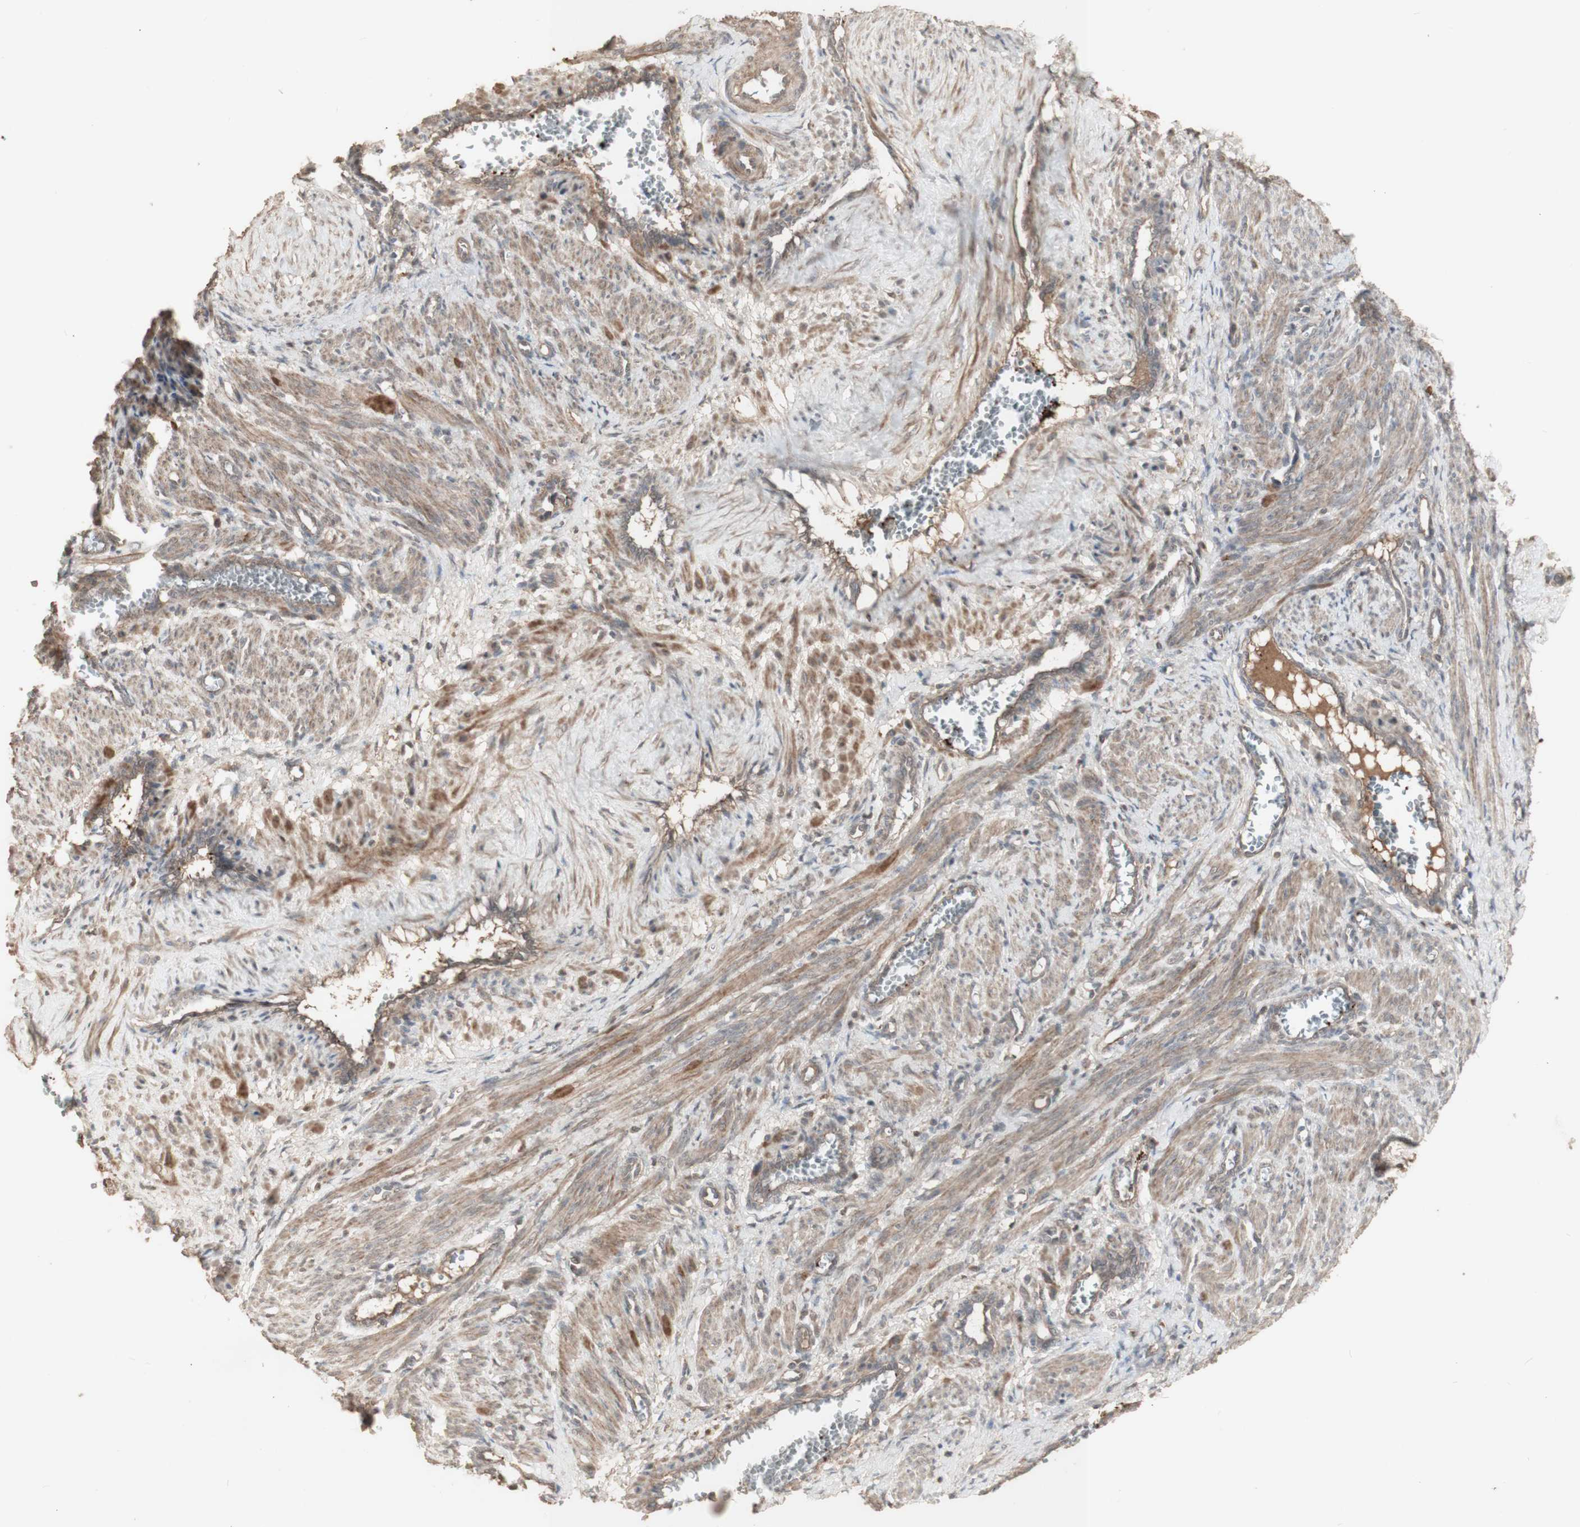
{"staining": {"intensity": "weak", "quantity": ">75%", "location": "cytoplasmic/membranous"}, "tissue": "smooth muscle", "cell_type": "Smooth muscle cells", "image_type": "normal", "snomed": [{"axis": "morphology", "description": "Normal tissue, NOS"}, {"axis": "topography", "description": "Endometrium"}], "caption": "This image shows benign smooth muscle stained with immunohistochemistry to label a protein in brown. The cytoplasmic/membranous of smooth muscle cells show weak positivity for the protein. Nuclei are counter-stained blue.", "gene": "ALOX12", "patient": {"sex": "female", "age": 33}}